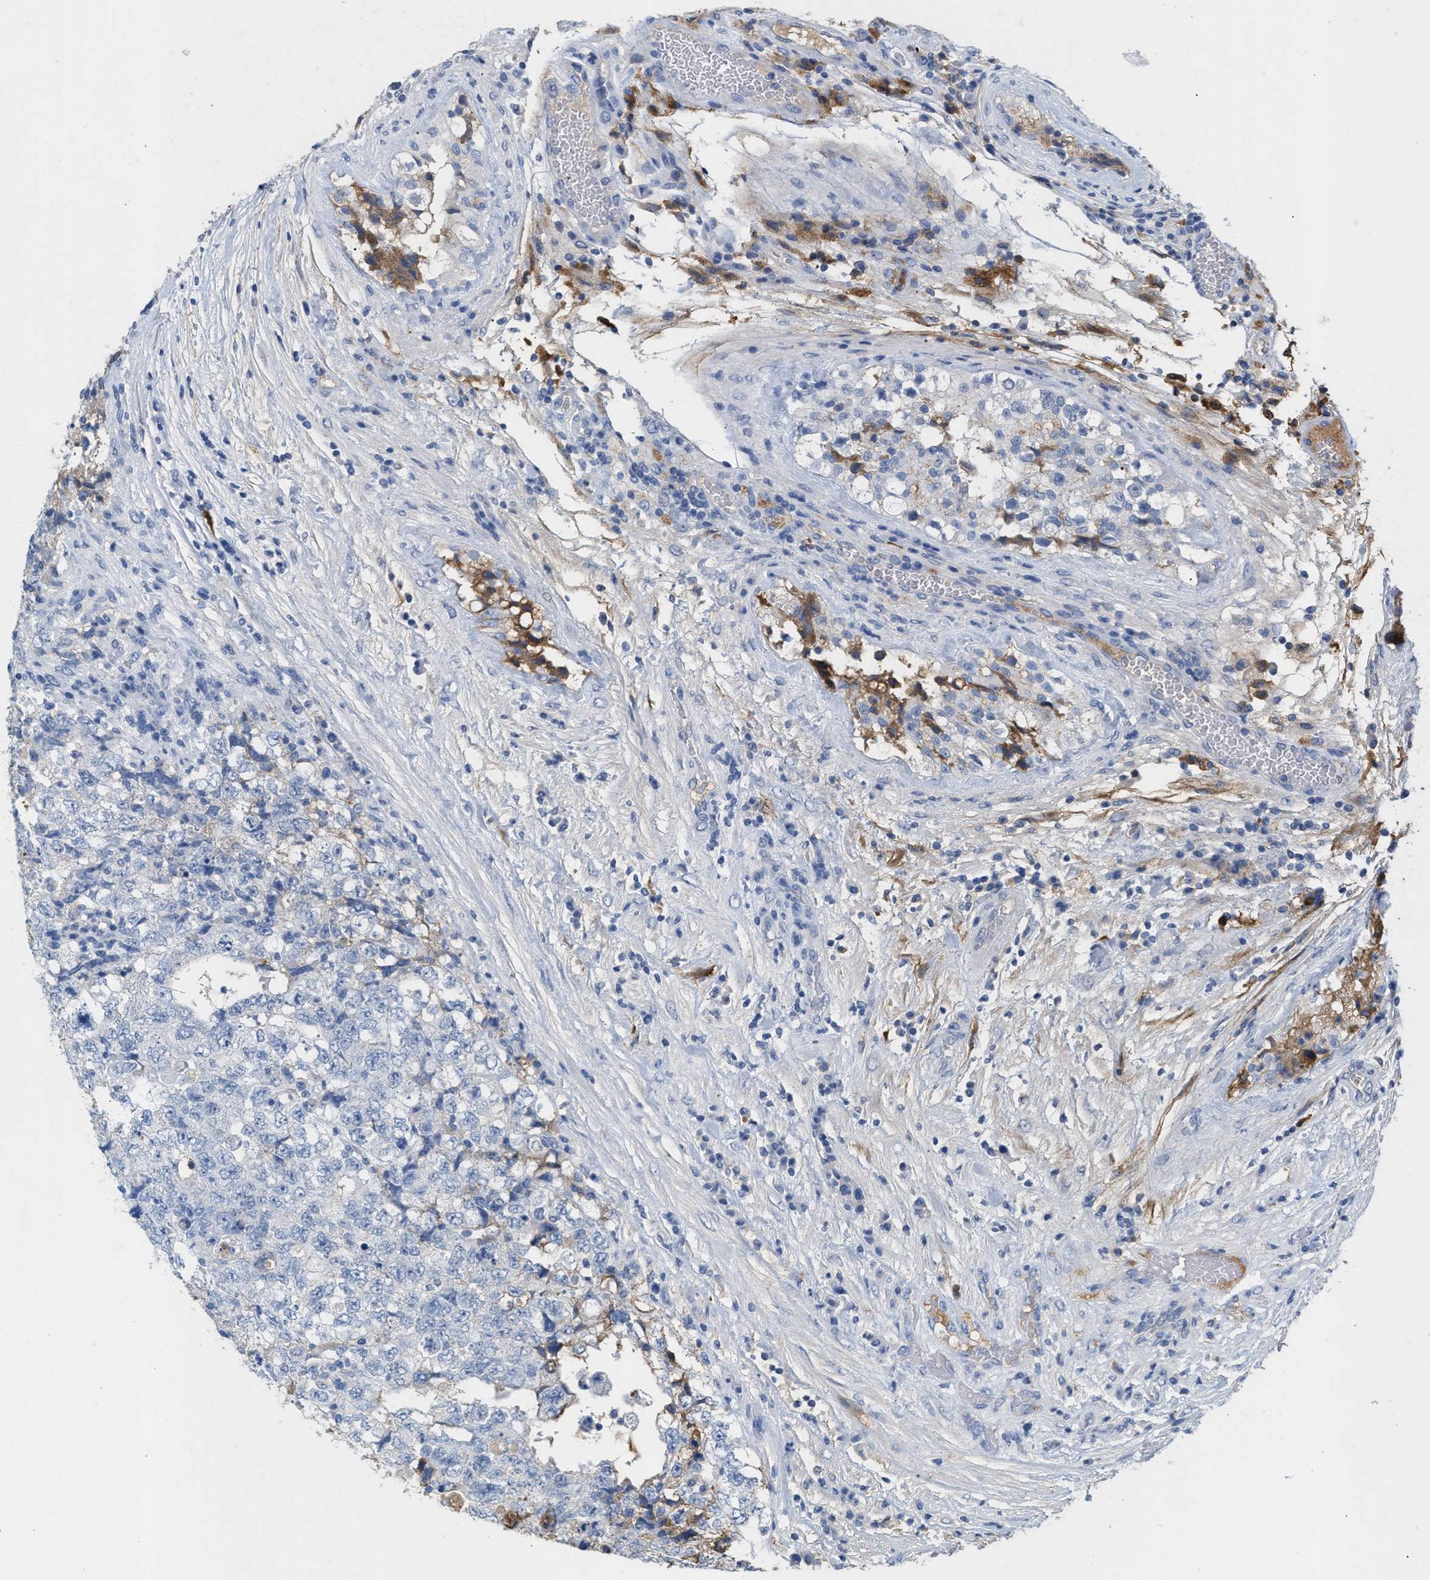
{"staining": {"intensity": "negative", "quantity": "none", "location": "none"}, "tissue": "testis cancer", "cell_type": "Tumor cells", "image_type": "cancer", "snomed": [{"axis": "morphology", "description": "Carcinoma, Embryonal, NOS"}, {"axis": "topography", "description": "Testis"}], "caption": "A photomicrograph of human testis embryonal carcinoma is negative for staining in tumor cells. Brightfield microscopy of immunohistochemistry stained with DAB (3,3'-diaminobenzidine) (brown) and hematoxylin (blue), captured at high magnification.", "gene": "APOH", "patient": {"sex": "male", "age": 36}}